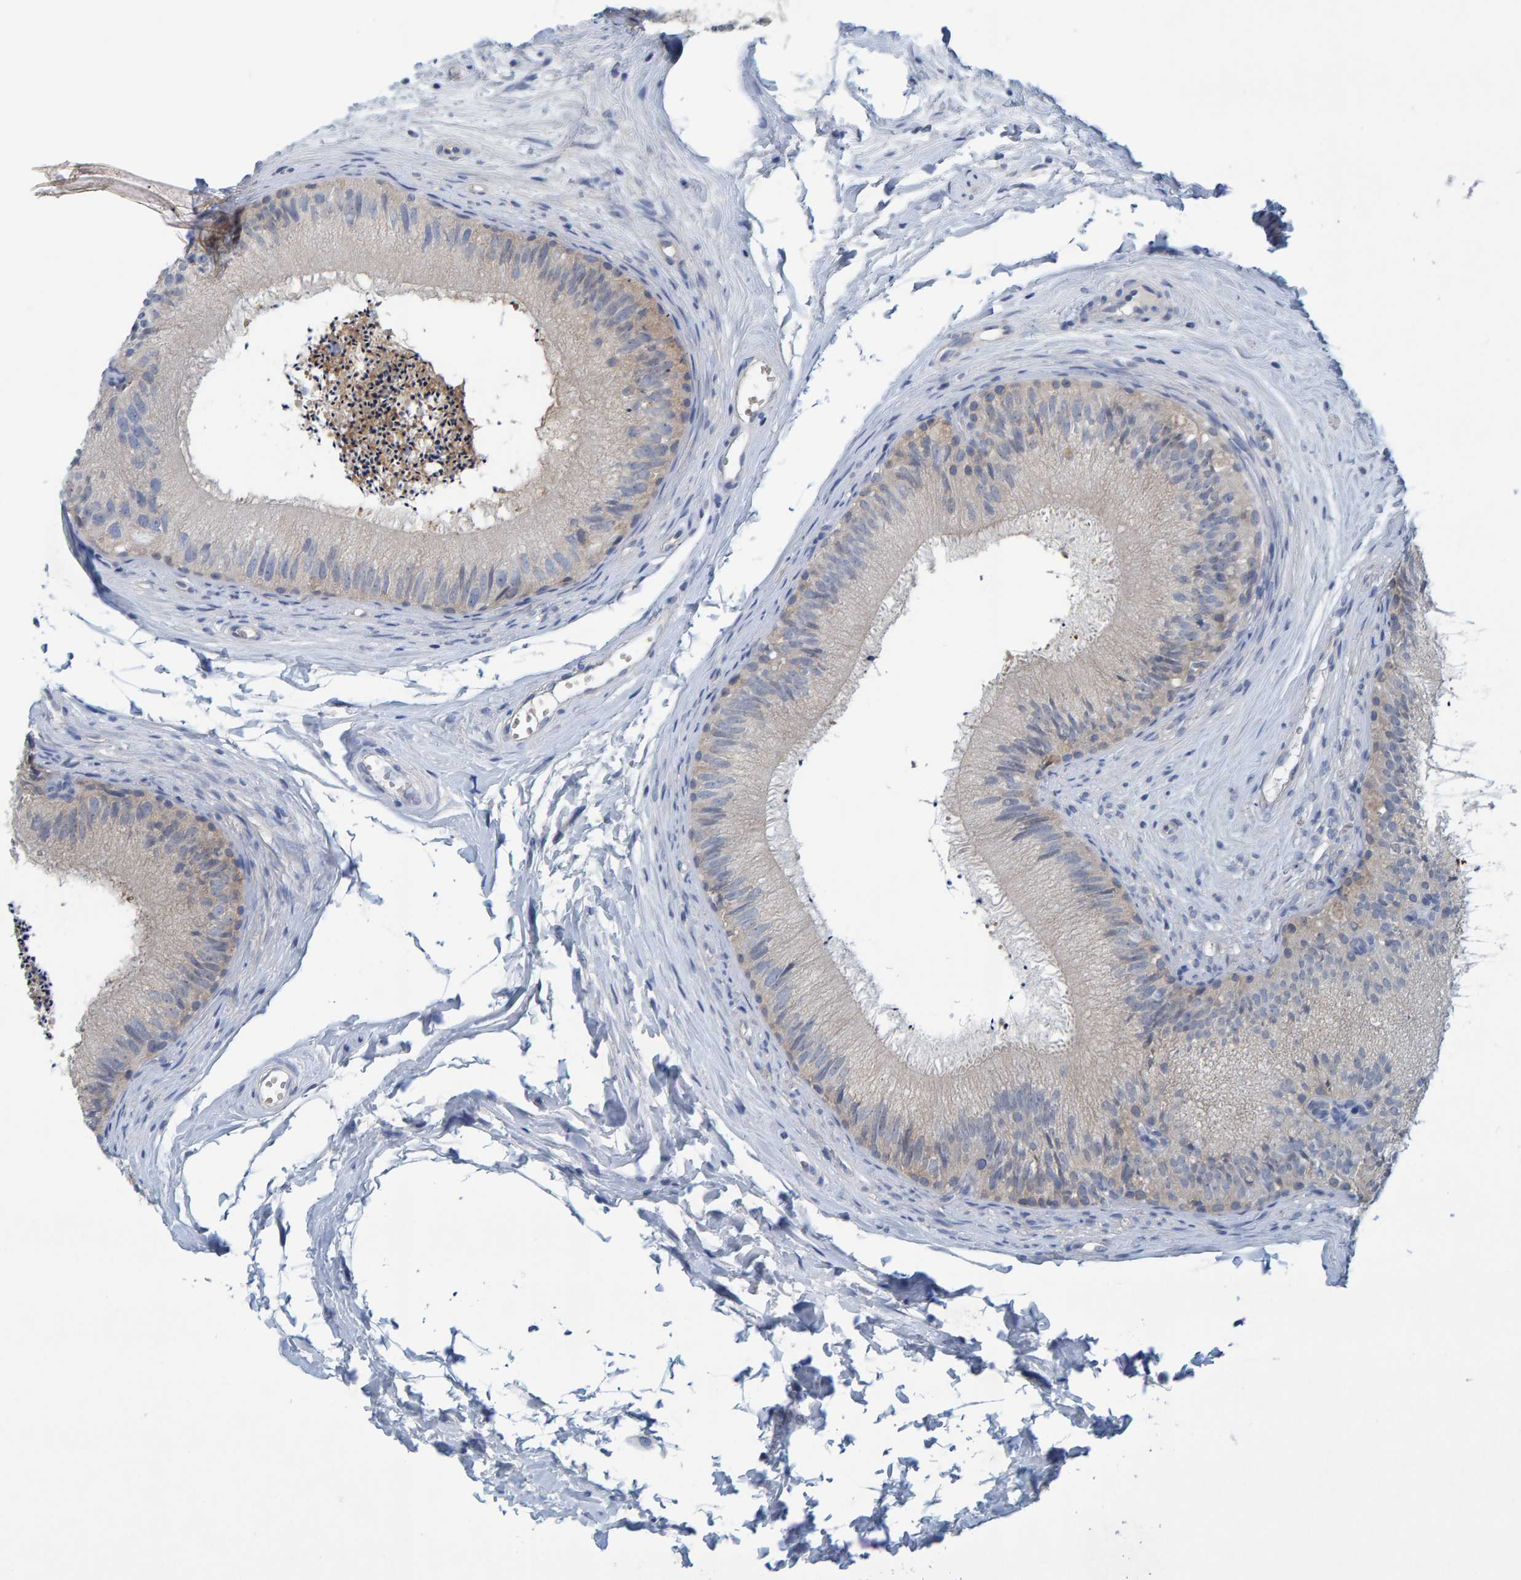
{"staining": {"intensity": "weak", "quantity": "25%-75%", "location": "cytoplasmic/membranous"}, "tissue": "epididymis", "cell_type": "Glandular cells", "image_type": "normal", "snomed": [{"axis": "morphology", "description": "Normal tissue, NOS"}, {"axis": "topography", "description": "Epididymis"}], "caption": "Benign epididymis reveals weak cytoplasmic/membranous positivity in about 25%-75% of glandular cells, visualized by immunohistochemistry.", "gene": "ALAD", "patient": {"sex": "male", "age": 56}}